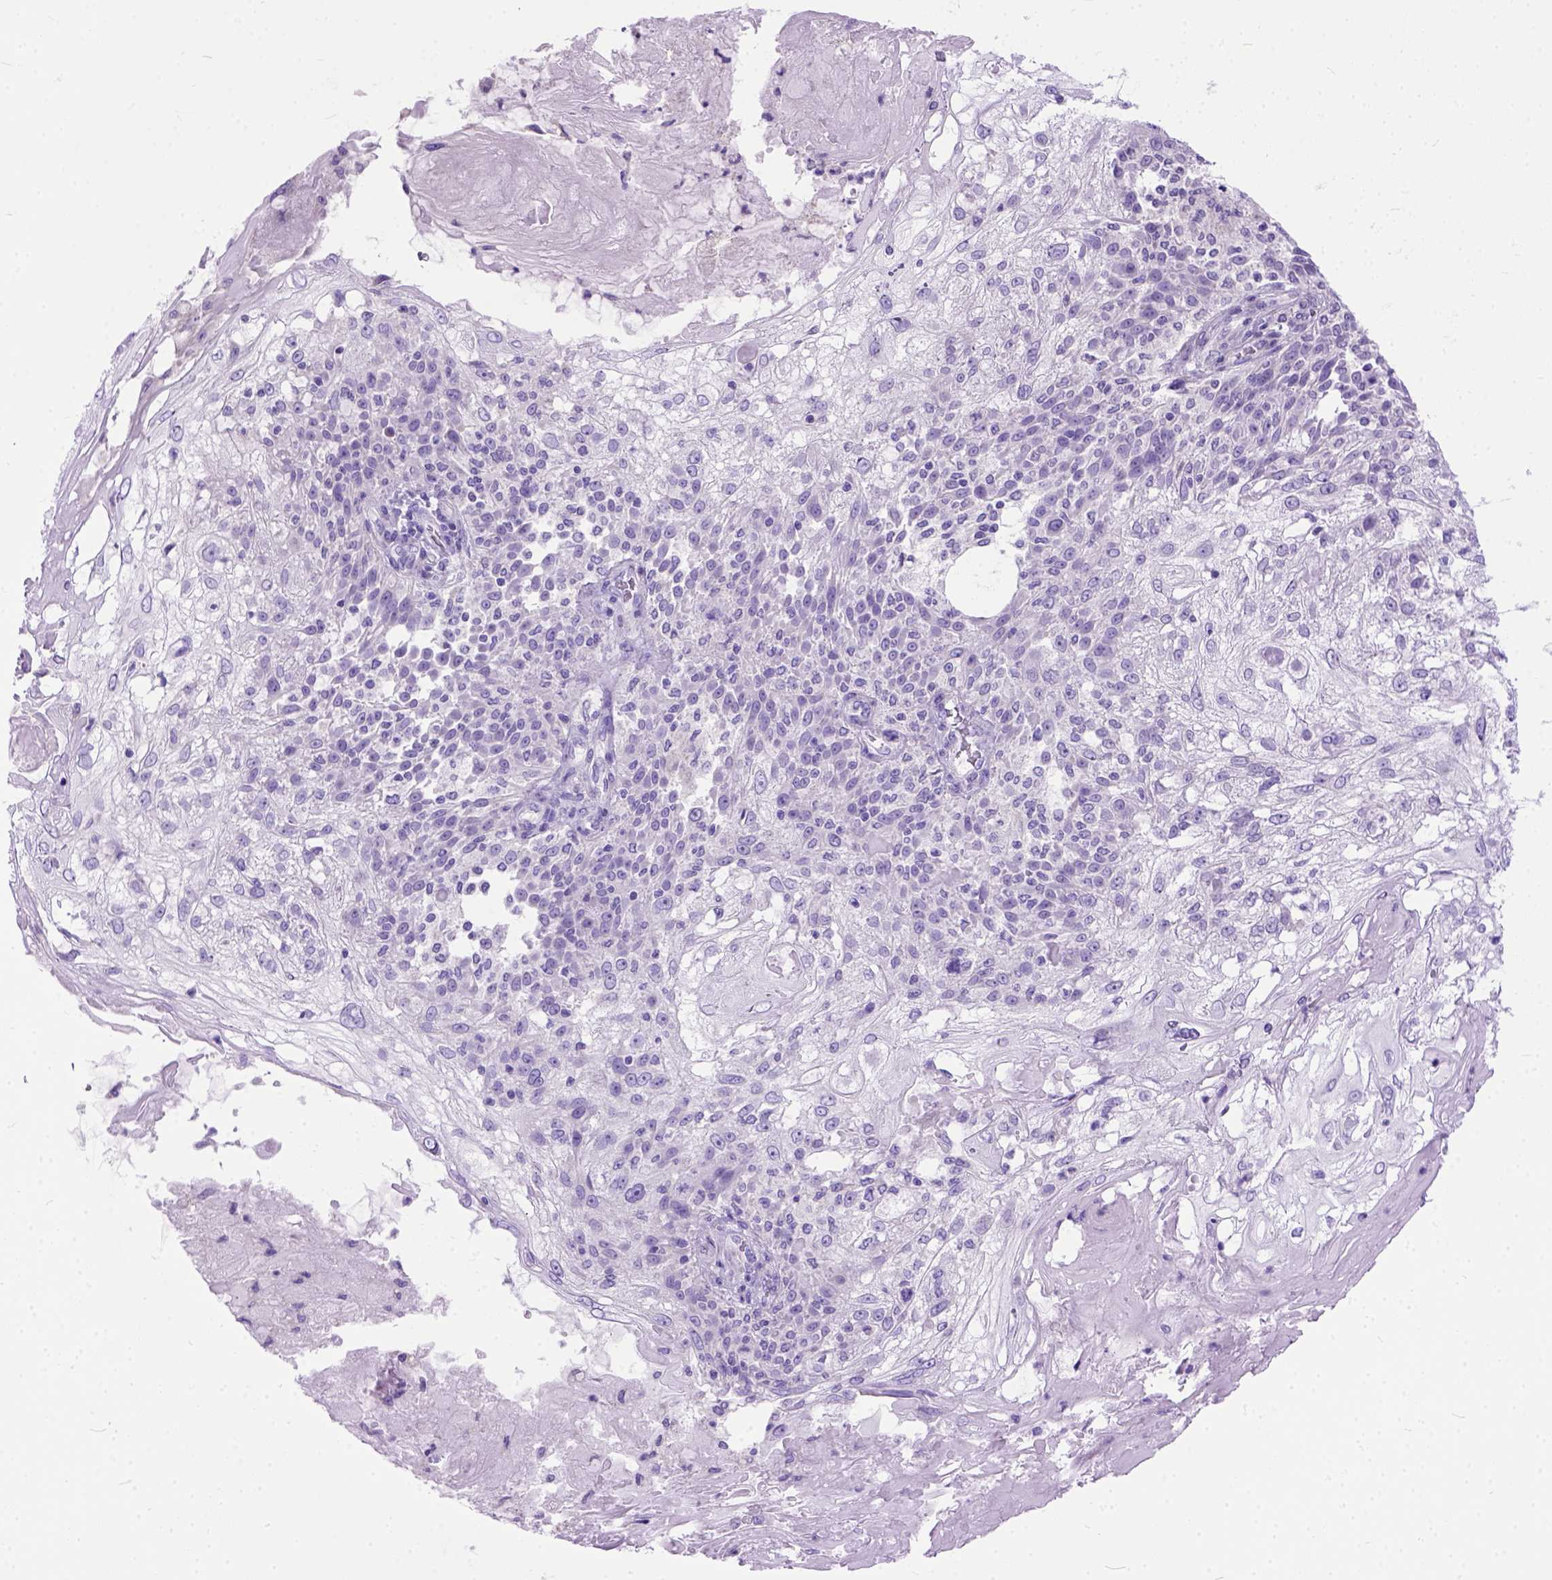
{"staining": {"intensity": "negative", "quantity": "none", "location": "none"}, "tissue": "skin cancer", "cell_type": "Tumor cells", "image_type": "cancer", "snomed": [{"axis": "morphology", "description": "Normal tissue, NOS"}, {"axis": "morphology", "description": "Squamous cell carcinoma, NOS"}, {"axis": "topography", "description": "Skin"}], "caption": "Immunohistochemical staining of human skin cancer (squamous cell carcinoma) reveals no significant positivity in tumor cells. (Stains: DAB (3,3'-diaminobenzidine) IHC with hematoxylin counter stain, Microscopy: brightfield microscopy at high magnification).", "gene": "ODAD3", "patient": {"sex": "female", "age": 83}}